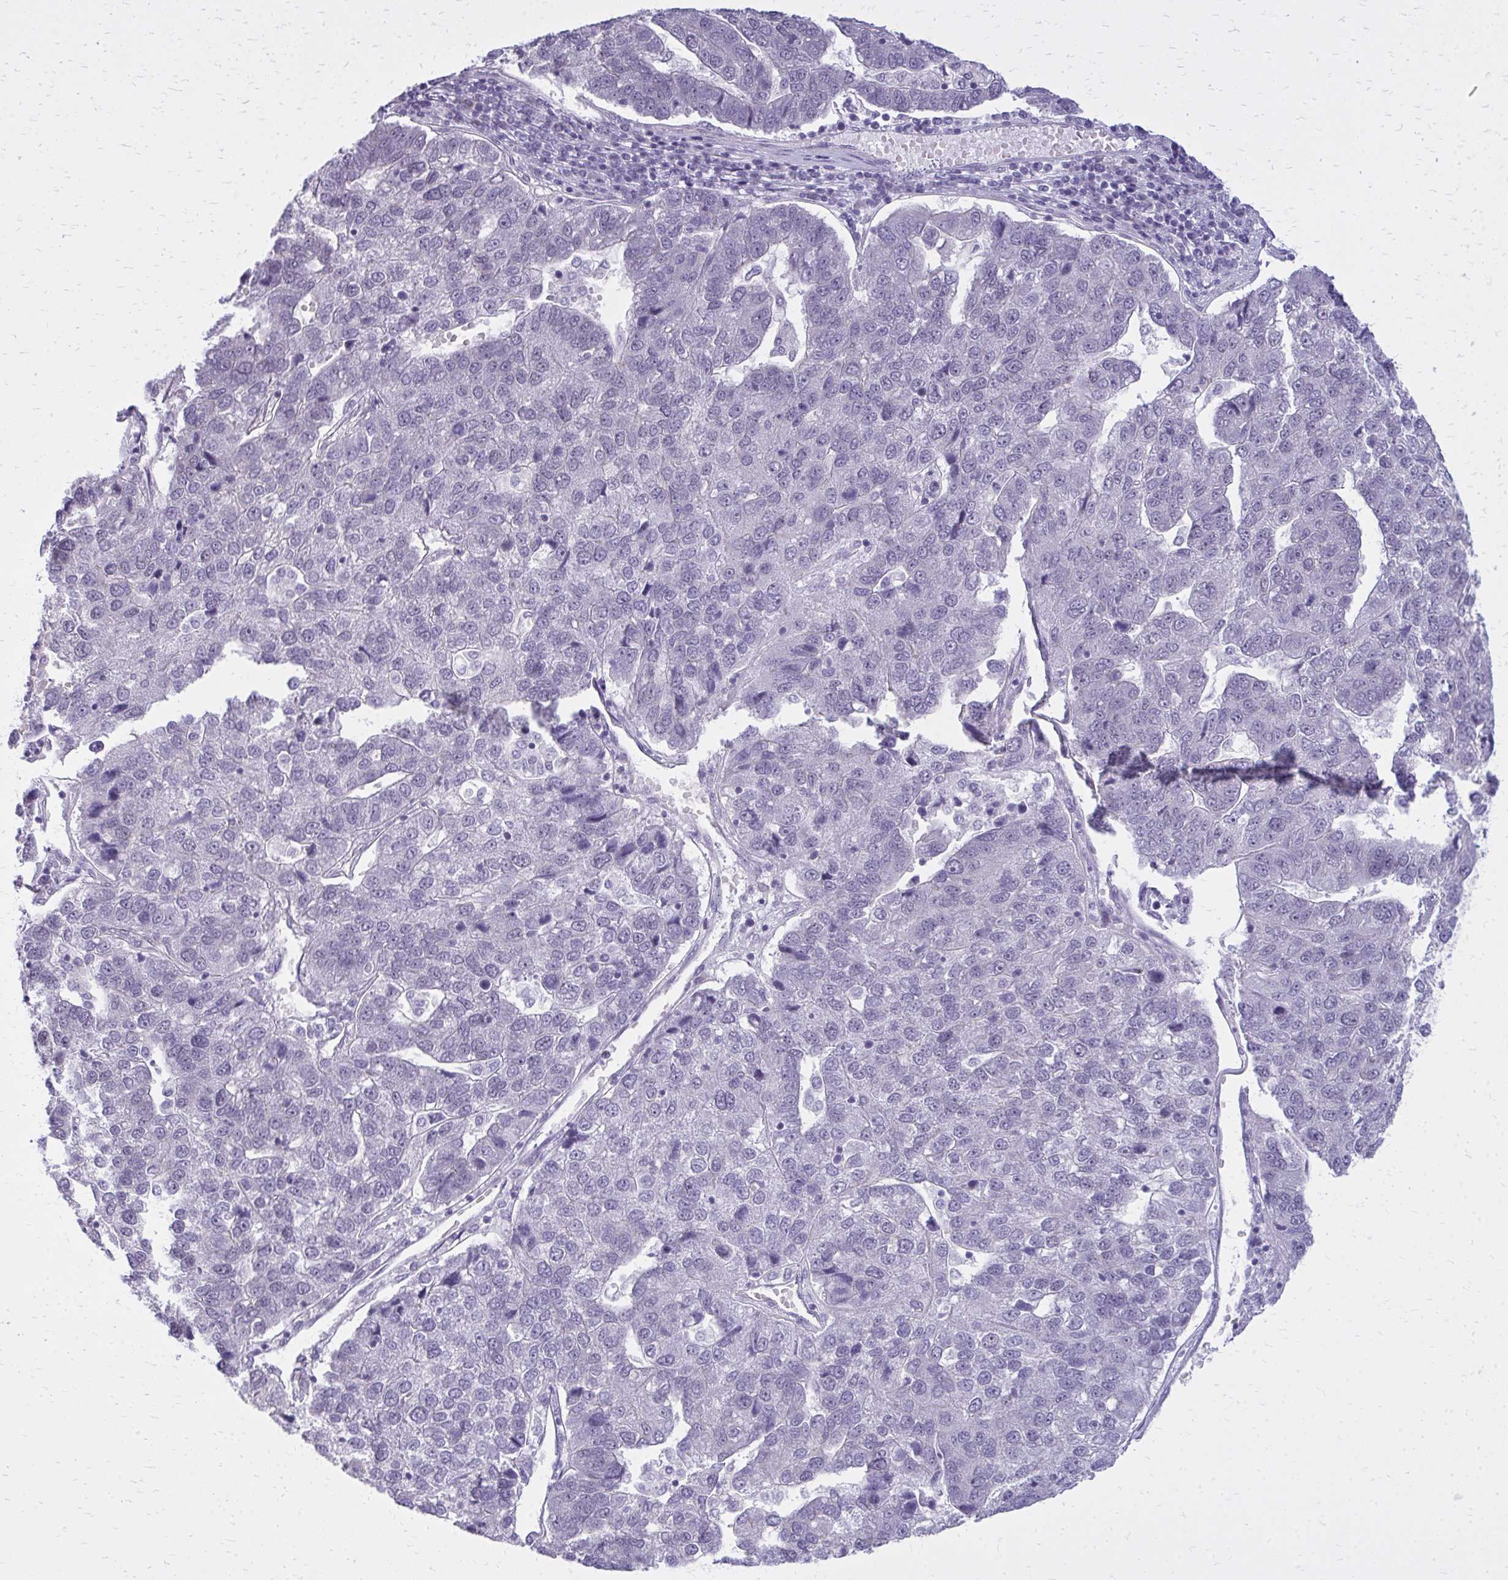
{"staining": {"intensity": "negative", "quantity": "none", "location": "none"}, "tissue": "pancreatic cancer", "cell_type": "Tumor cells", "image_type": "cancer", "snomed": [{"axis": "morphology", "description": "Adenocarcinoma, NOS"}, {"axis": "topography", "description": "Pancreas"}], "caption": "The image displays no staining of tumor cells in pancreatic cancer (adenocarcinoma).", "gene": "PLCB1", "patient": {"sex": "female", "age": 61}}